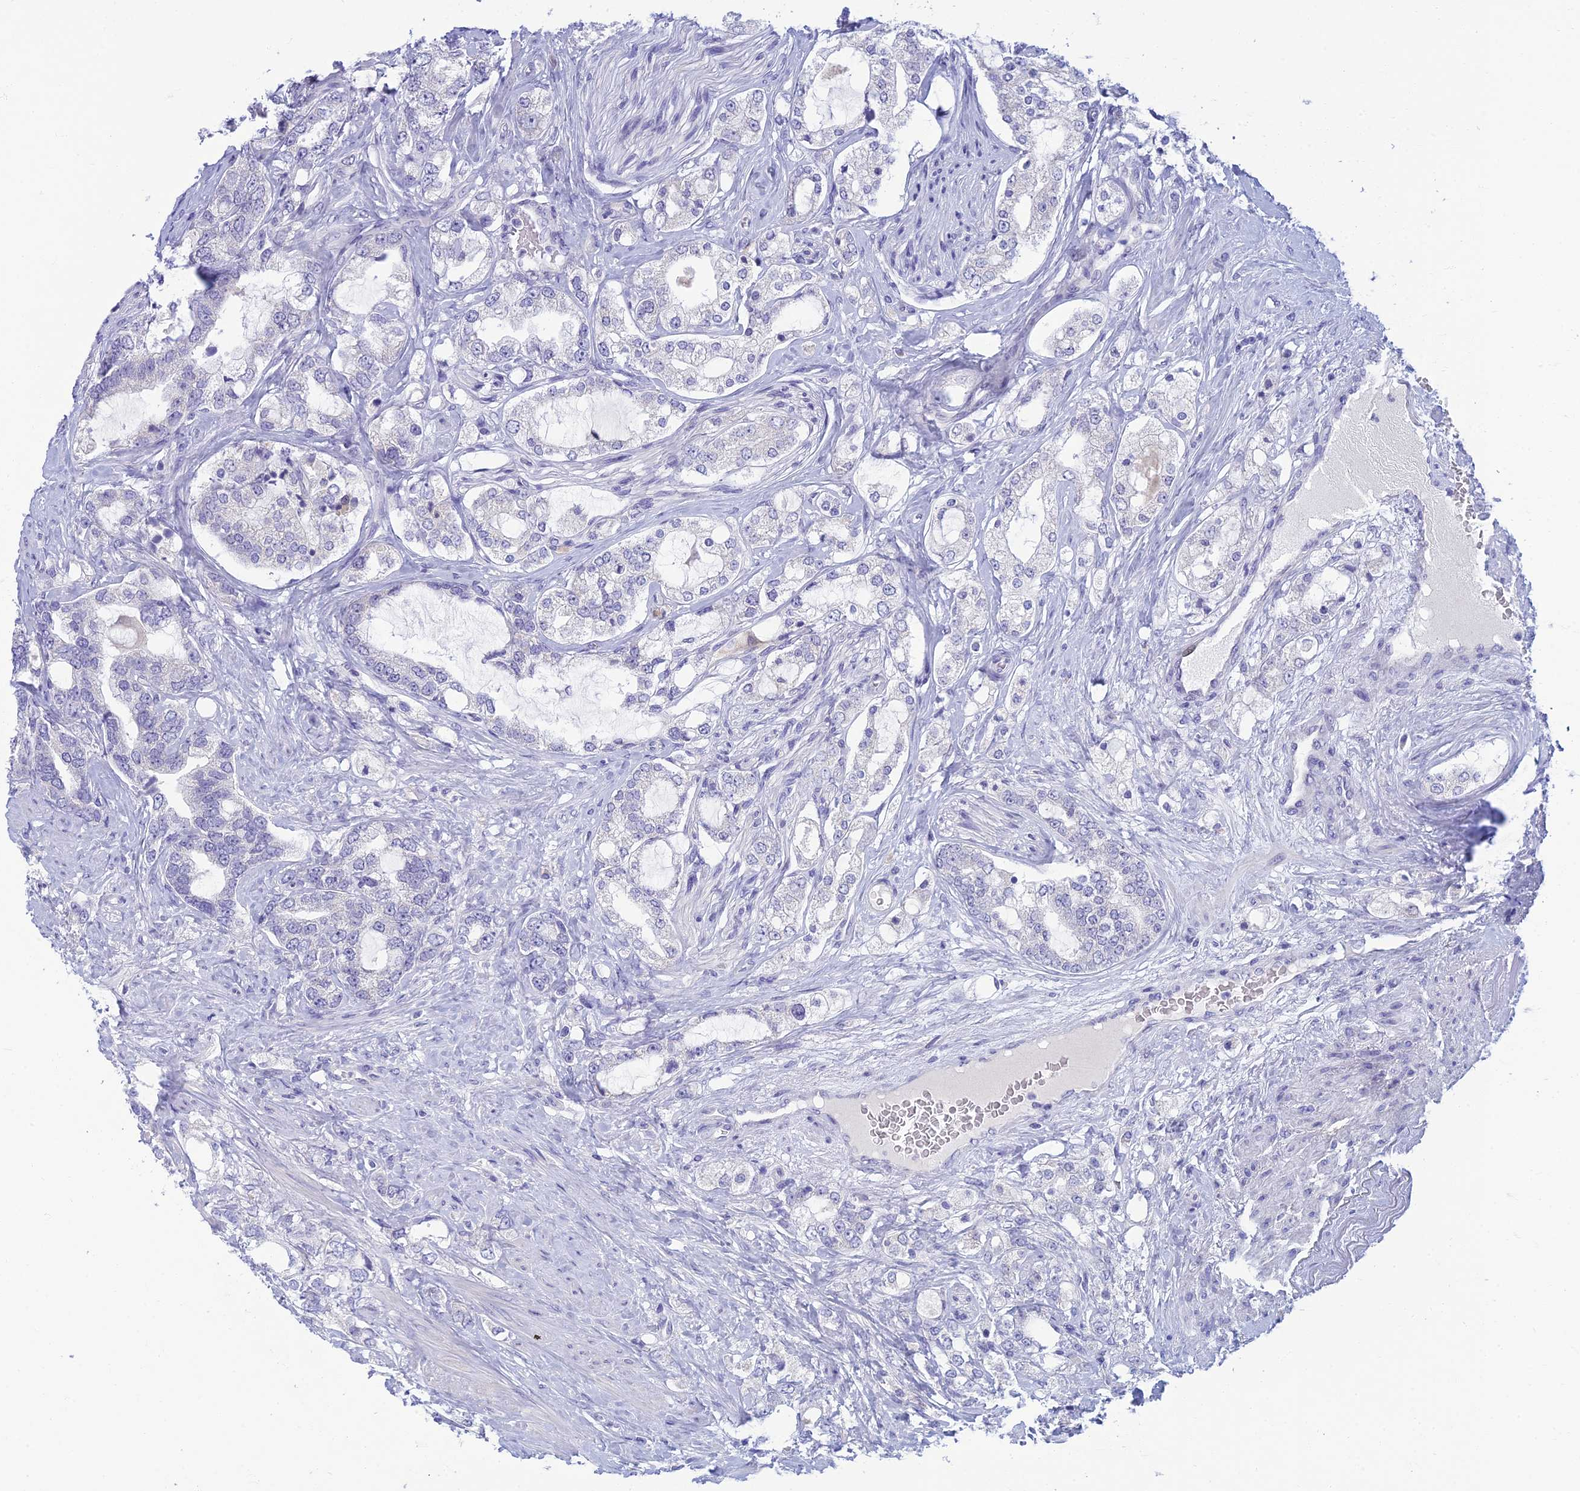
{"staining": {"intensity": "negative", "quantity": "none", "location": "none"}, "tissue": "prostate cancer", "cell_type": "Tumor cells", "image_type": "cancer", "snomed": [{"axis": "morphology", "description": "Adenocarcinoma, High grade"}, {"axis": "topography", "description": "Prostate"}], "caption": "Human high-grade adenocarcinoma (prostate) stained for a protein using IHC reveals no expression in tumor cells.", "gene": "SLC25A41", "patient": {"sex": "male", "age": 64}}